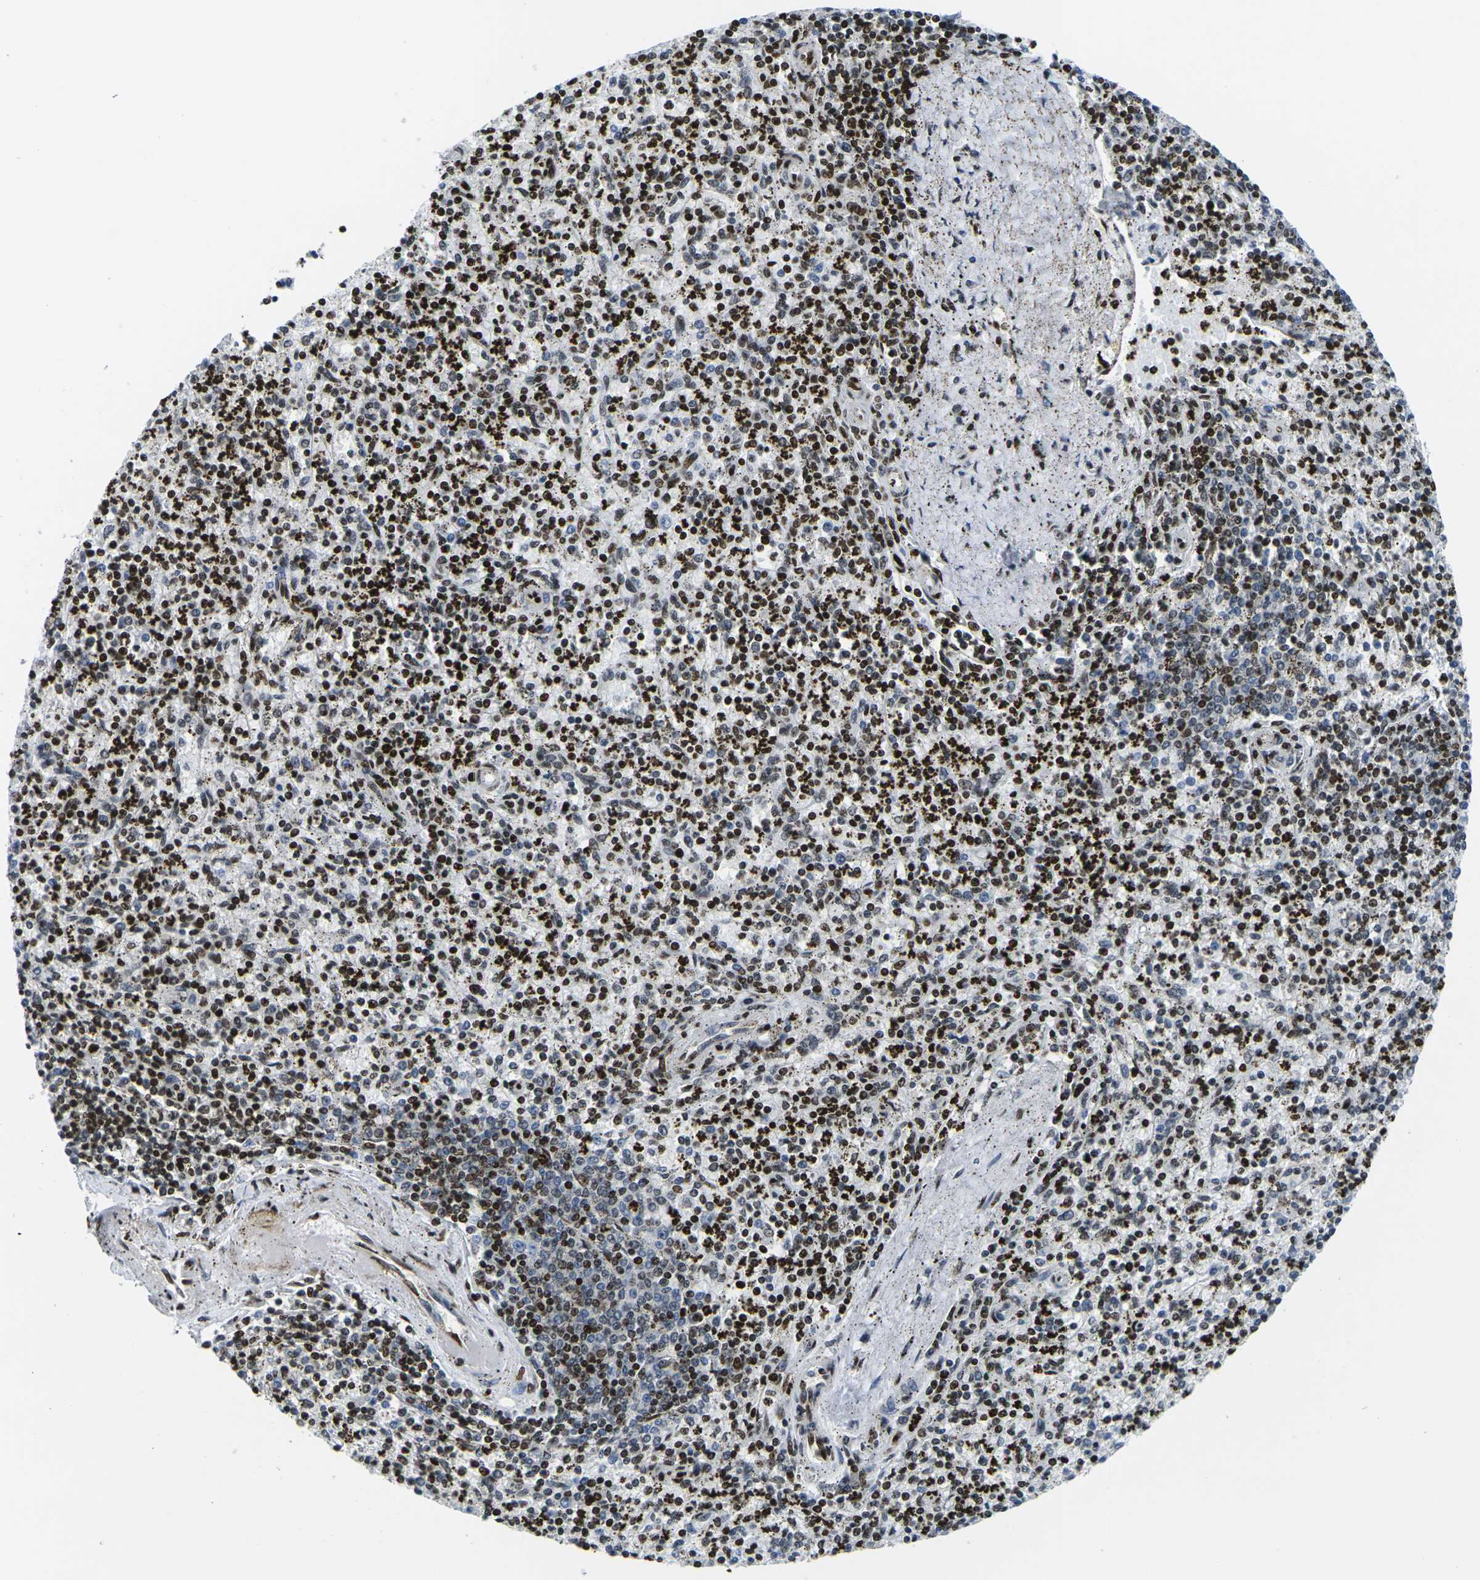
{"staining": {"intensity": "strong", "quantity": ">75%", "location": "nuclear"}, "tissue": "spleen", "cell_type": "Cells in red pulp", "image_type": "normal", "snomed": [{"axis": "morphology", "description": "Normal tissue, NOS"}, {"axis": "topography", "description": "Spleen"}], "caption": "This histopathology image demonstrates immunohistochemistry staining of benign human spleen, with high strong nuclear expression in approximately >75% of cells in red pulp.", "gene": "H1", "patient": {"sex": "male", "age": 72}}